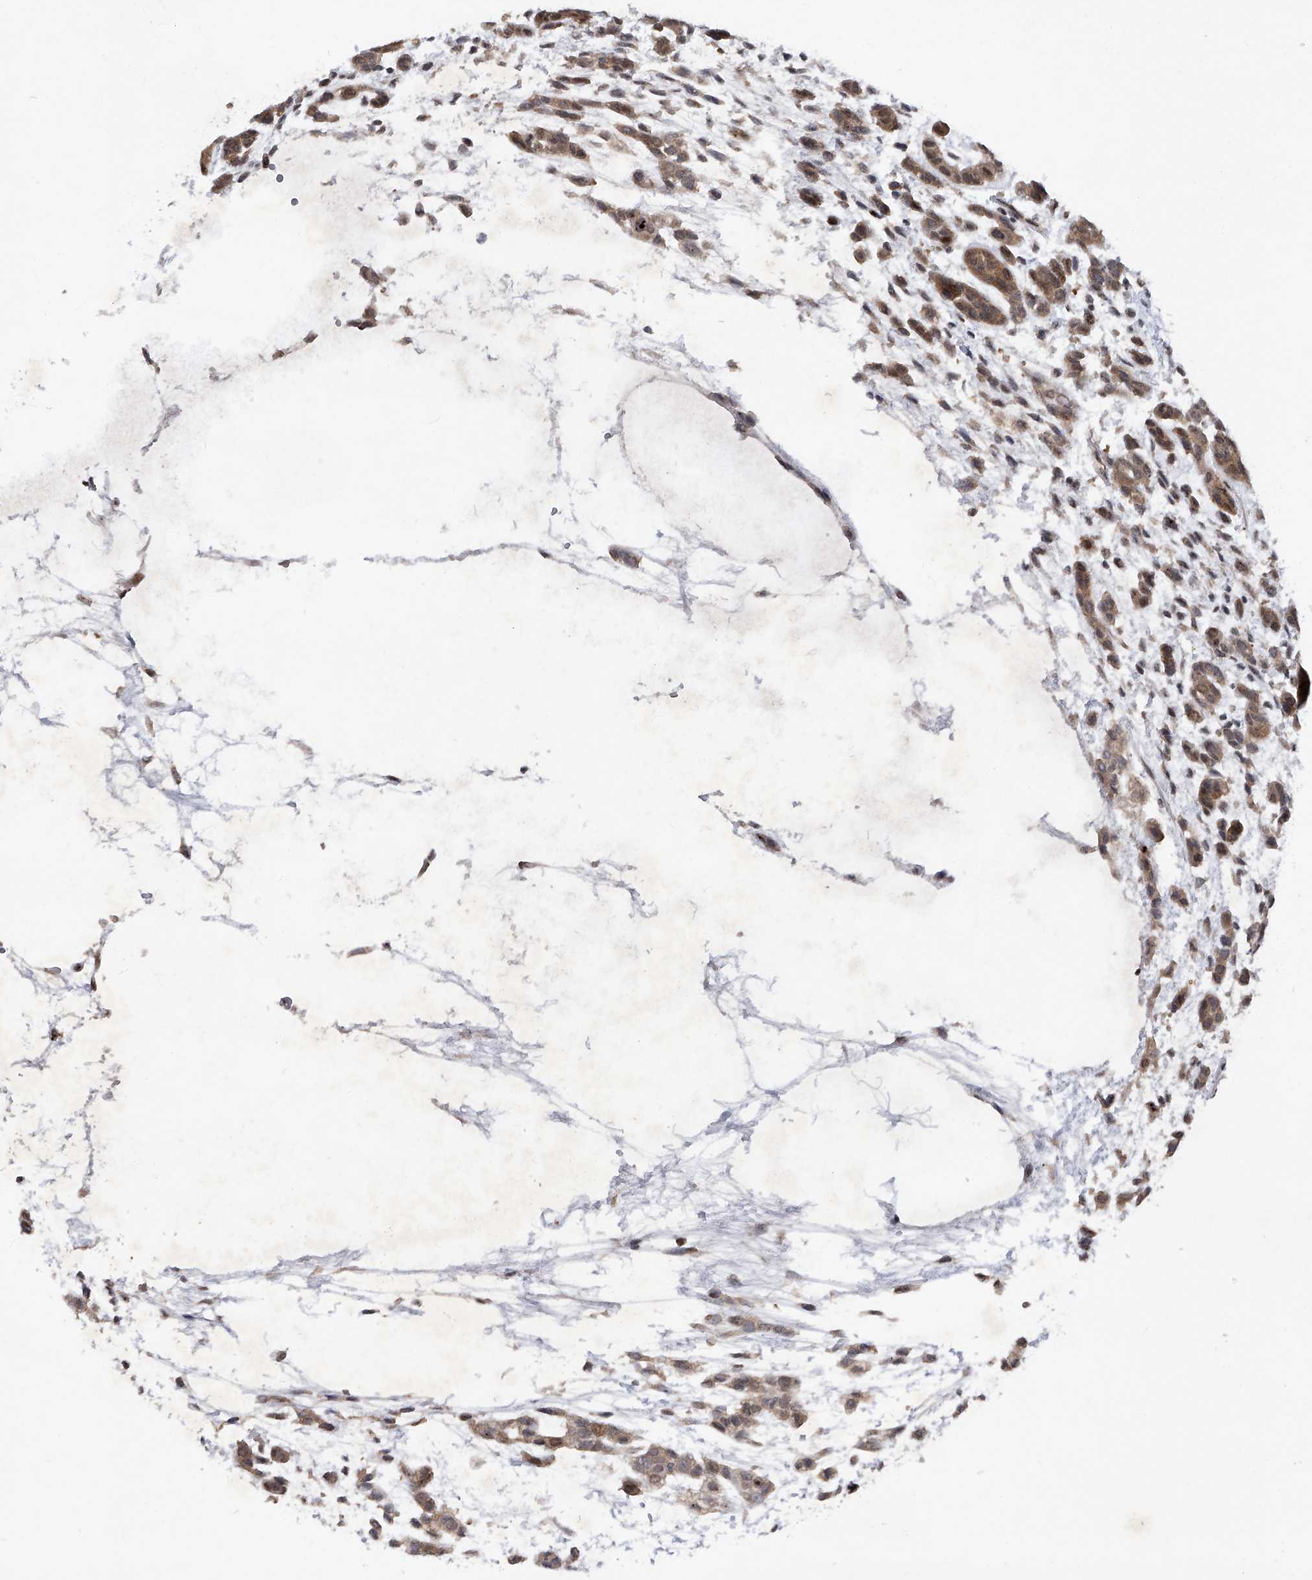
{"staining": {"intensity": "weak", "quantity": ">75%", "location": "cytoplasmic/membranous,nuclear"}, "tissue": "head and neck cancer", "cell_type": "Tumor cells", "image_type": "cancer", "snomed": [{"axis": "morphology", "description": "Adenocarcinoma, NOS"}, {"axis": "morphology", "description": "Adenoma, NOS"}, {"axis": "topography", "description": "Head-Neck"}], "caption": "Immunohistochemical staining of human head and neck cancer (adenoma) shows weak cytoplasmic/membranous and nuclear protein positivity in about >75% of tumor cells. Nuclei are stained in blue.", "gene": "RWDD2A", "patient": {"sex": "female", "age": 55}}